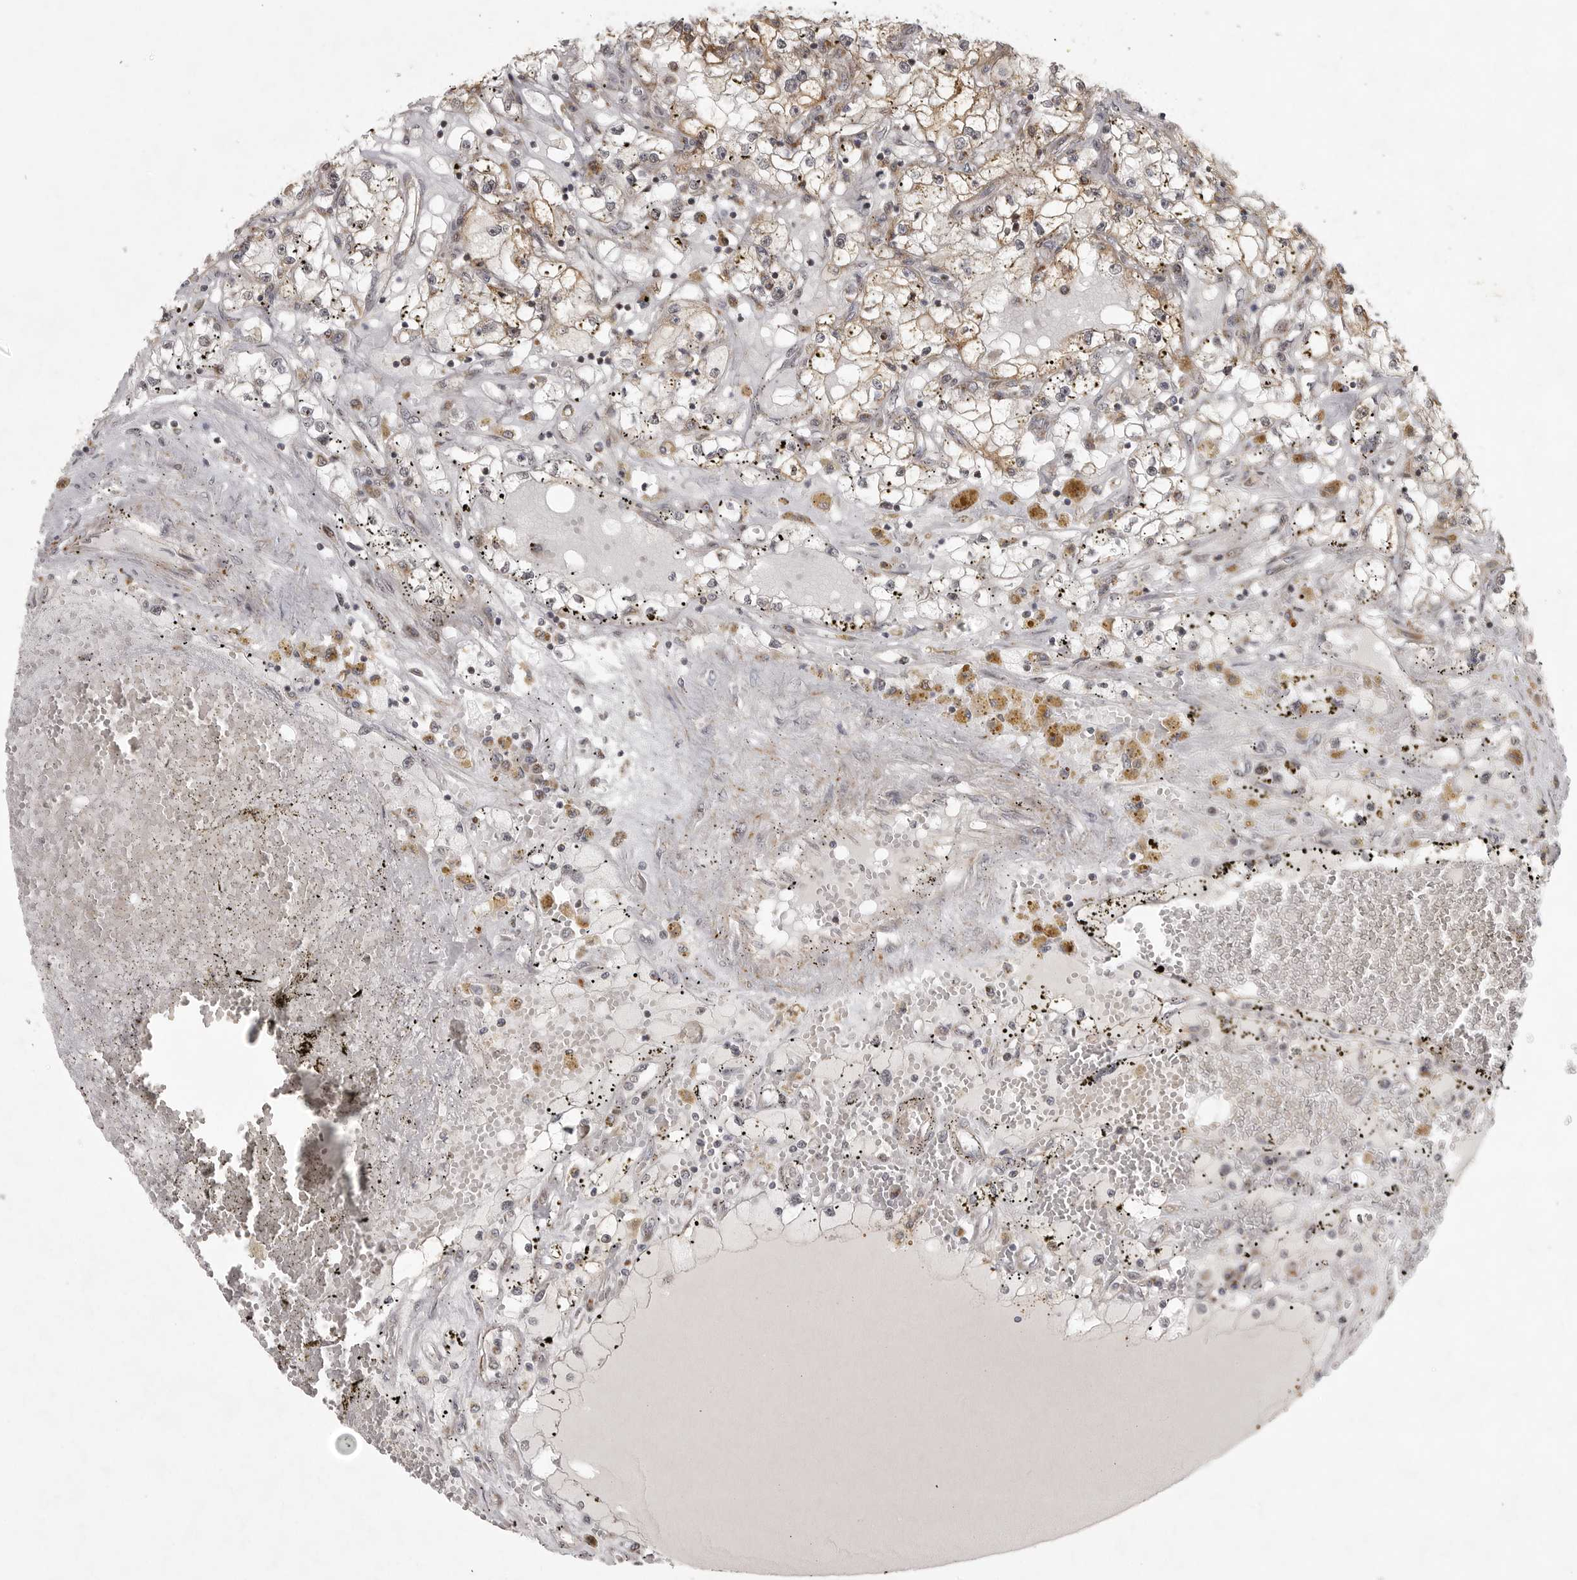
{"staining": {"intensity": "moderate", "quantity": "25%-75%", "location": "cytoplasmic/membranous"}, "tissue": "renal cancer", "cell_type": "Tumor cells", "image_type": "cancer", "snomed": [{"axis": "morphology", "description": "Adenocarcinoma, NOS"}, {"axis": "topography", "description": "Kidney"}], "caption": "Immunohistochemistry of renal cancer (adenocarcinoma) demonstrates medium levels of moderate cytoplasmic/membranous staining in about 25%-75% of tumor cells.", "gene": "POLE2", "patient": {"sex": "male", "age": 56}}